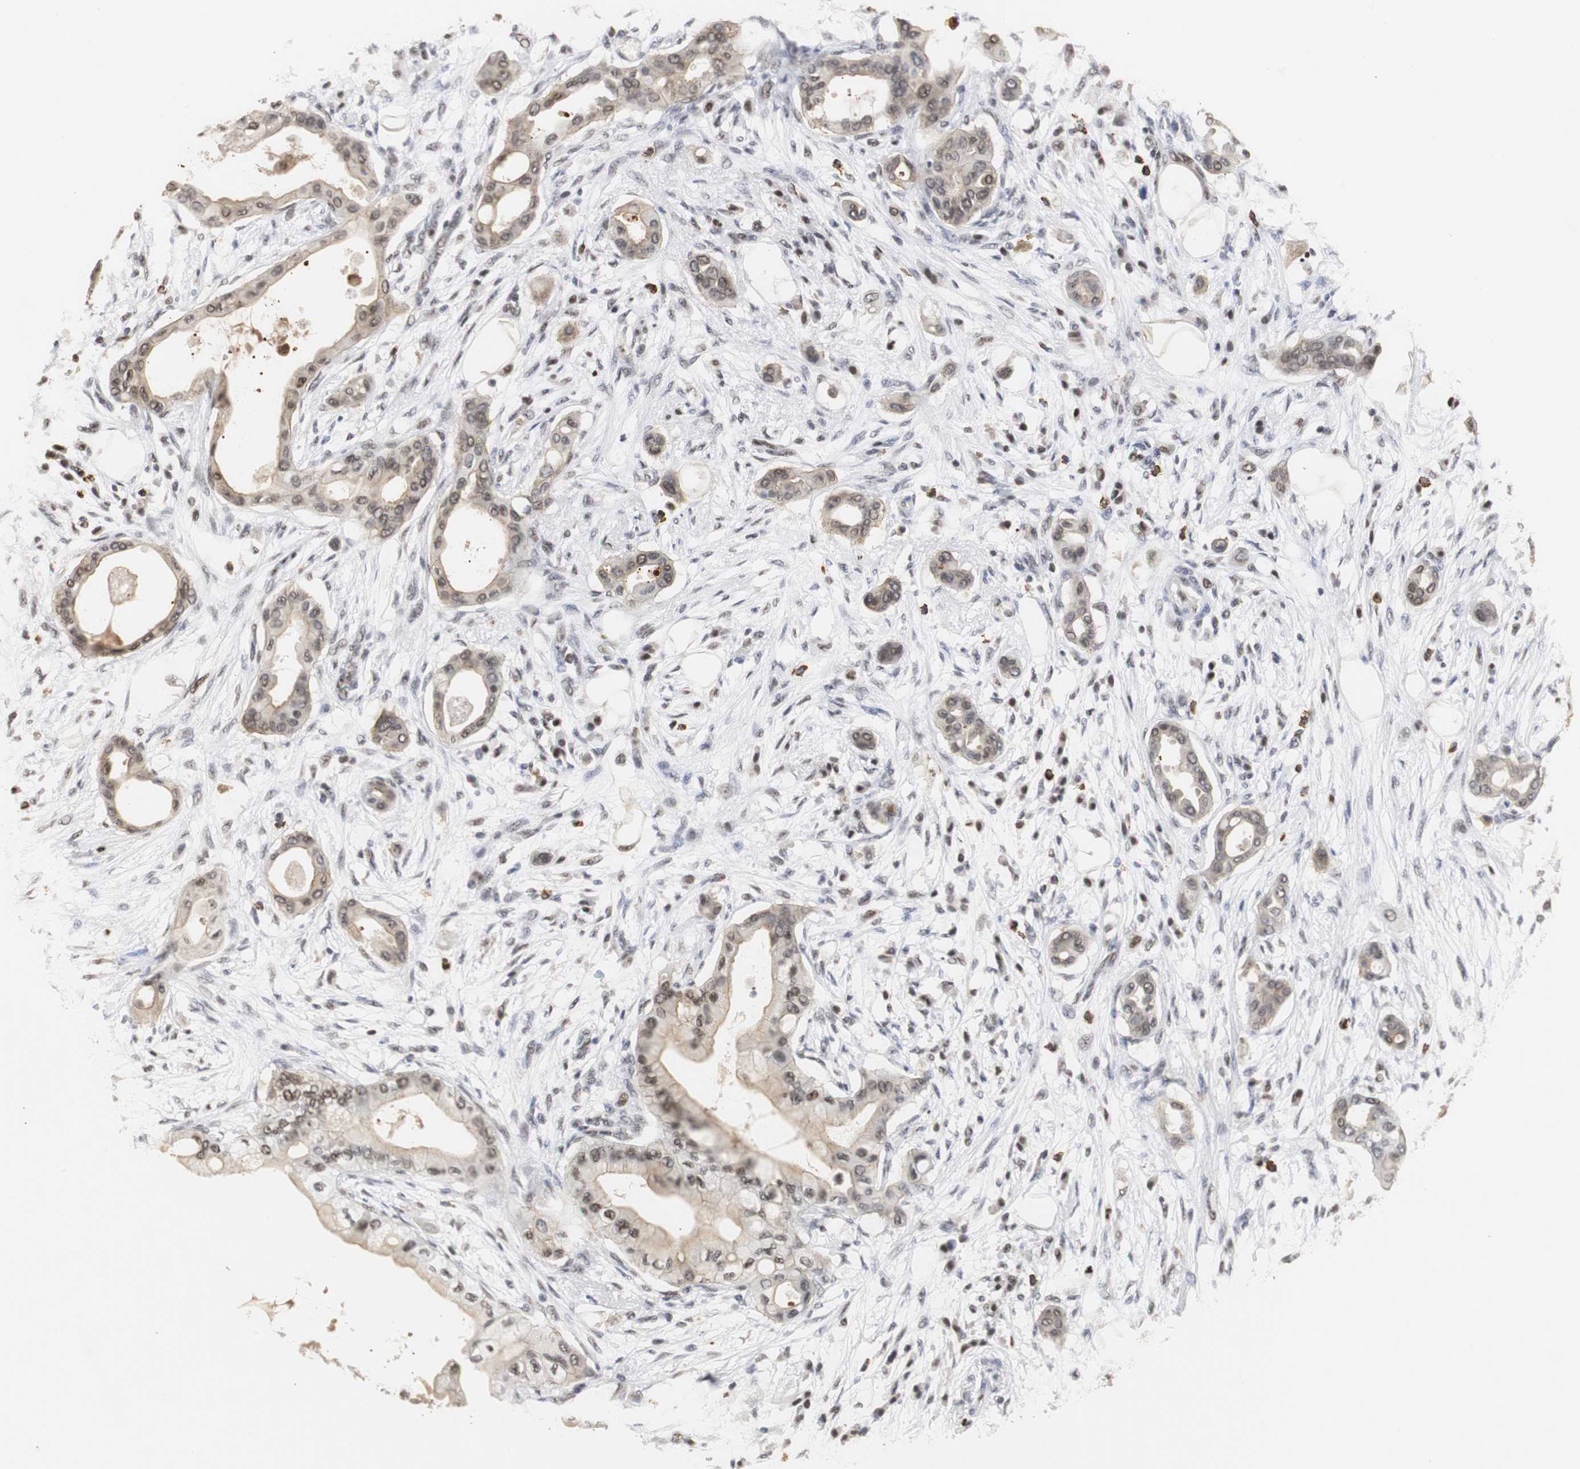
{"staining": {"intensity": "weak", "quantity": "25%-75%", "location": "cytoplasmic/membranous,nuclear"}, "tissue": "pancreatic cancer", "cell_type": "Tumor cells", "image_type": "cancer", "snomed": [{"axis": "morphology", "description": "Adenocarcinoma, NOS"}, {"axis": "morphology", "description": "Adenocarcinoma, metastatic, NOS"}, {"axis": "topography", "description": "Lymph node"}, {"axis": "topography", "description": "Pancreas"}, {"axis": "topography", "description": "Duodenum"}], "caption": "Adenocarcinoma (pancreatic) stained with immunohistochemistry (IHC) exhibits weak cytoplasmic/membranous and nuclear staining in approximately 25%-75% of tumor cells.", "gene": "ZFC3H1", "patient": {"sex": "female", "age": 64}}